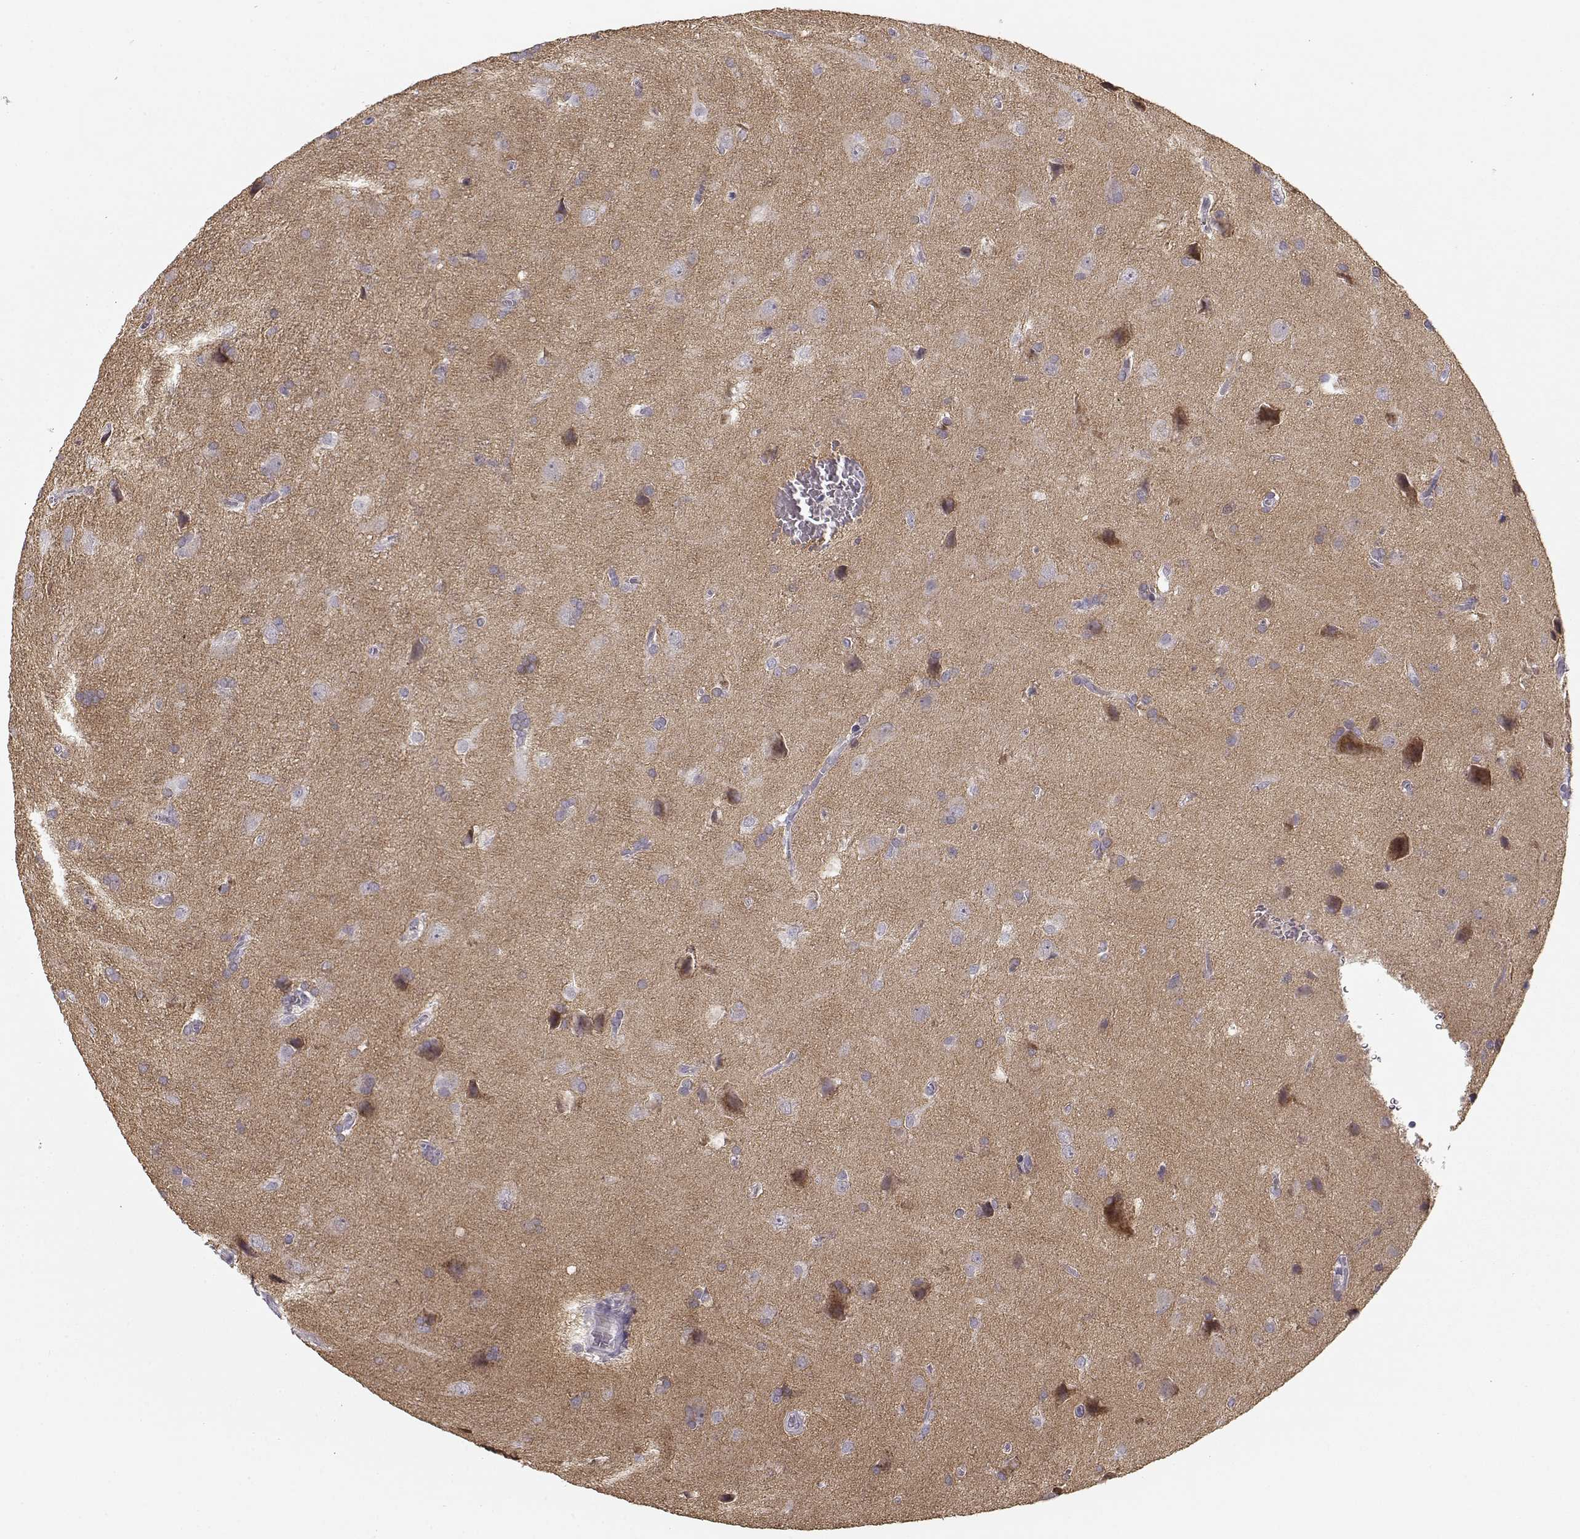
{"staining": {"intensity": "negative", "quantity": "none", "location": "none"}, "tissue": "glioma", "cell_type": "Tumor cells", "image_type": "cancer", "snomed": [{"axis": "morphology", "description": "Glioma, malignant, Low grade"}, {"axis": "topography", "description": "Brain"}], "caption": "DAB (3,3'-diaminobenzidine) immunohistochemical staining of malignant glioma (low-grade) exhibits no significant staining in tumor cells. (IHC, brightfield microscopy, high magnification).", "gene": "TMEM145", "patient": {"sex": "male", "age": 58}}